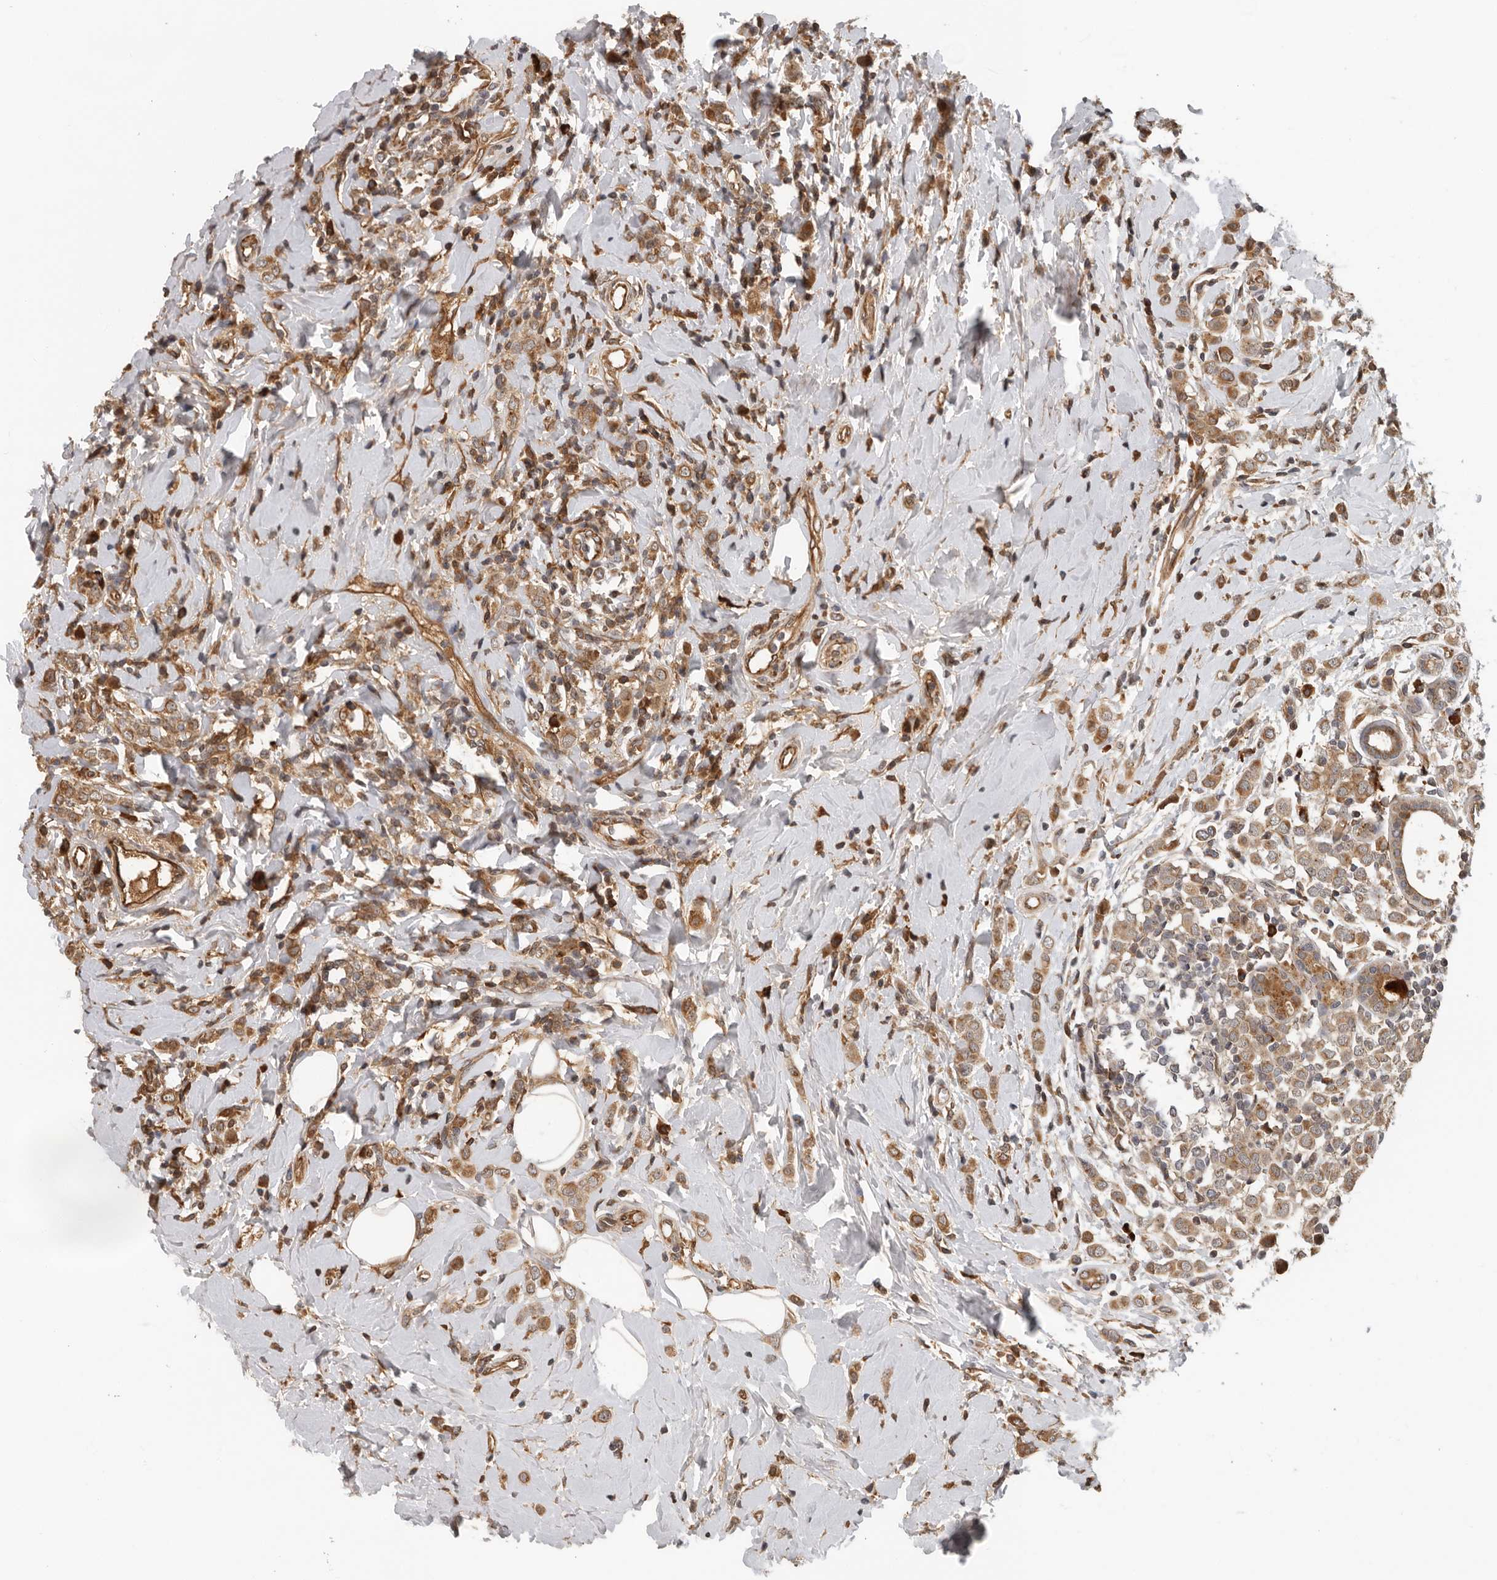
{"staining": {"intensity": "moderate", "quantity": ">75%", "location": "cytoplasmic/membranous"}, "tissue": "breast cancer", "cell_type": "Tumor cells", "image_type": "cancer", "snomed": [{"axis": "morphology", "description": "Lobular carcinoma"}, {"axis": "topography", "description": "Breast"}], "caption": "Immunohistochemical staining of breast cancer (lobular carcinoma) demonstrates medium levels of moderate cytoplasmic/membranous protein expression in approximately >75% of tumor cells. (DAB (3,3'-diaminobenzidine) IHC, brown staining for protein, blue staining for nuclei).", "gene": "RNF157", "patient": {"sex": "female", "age": 47}}